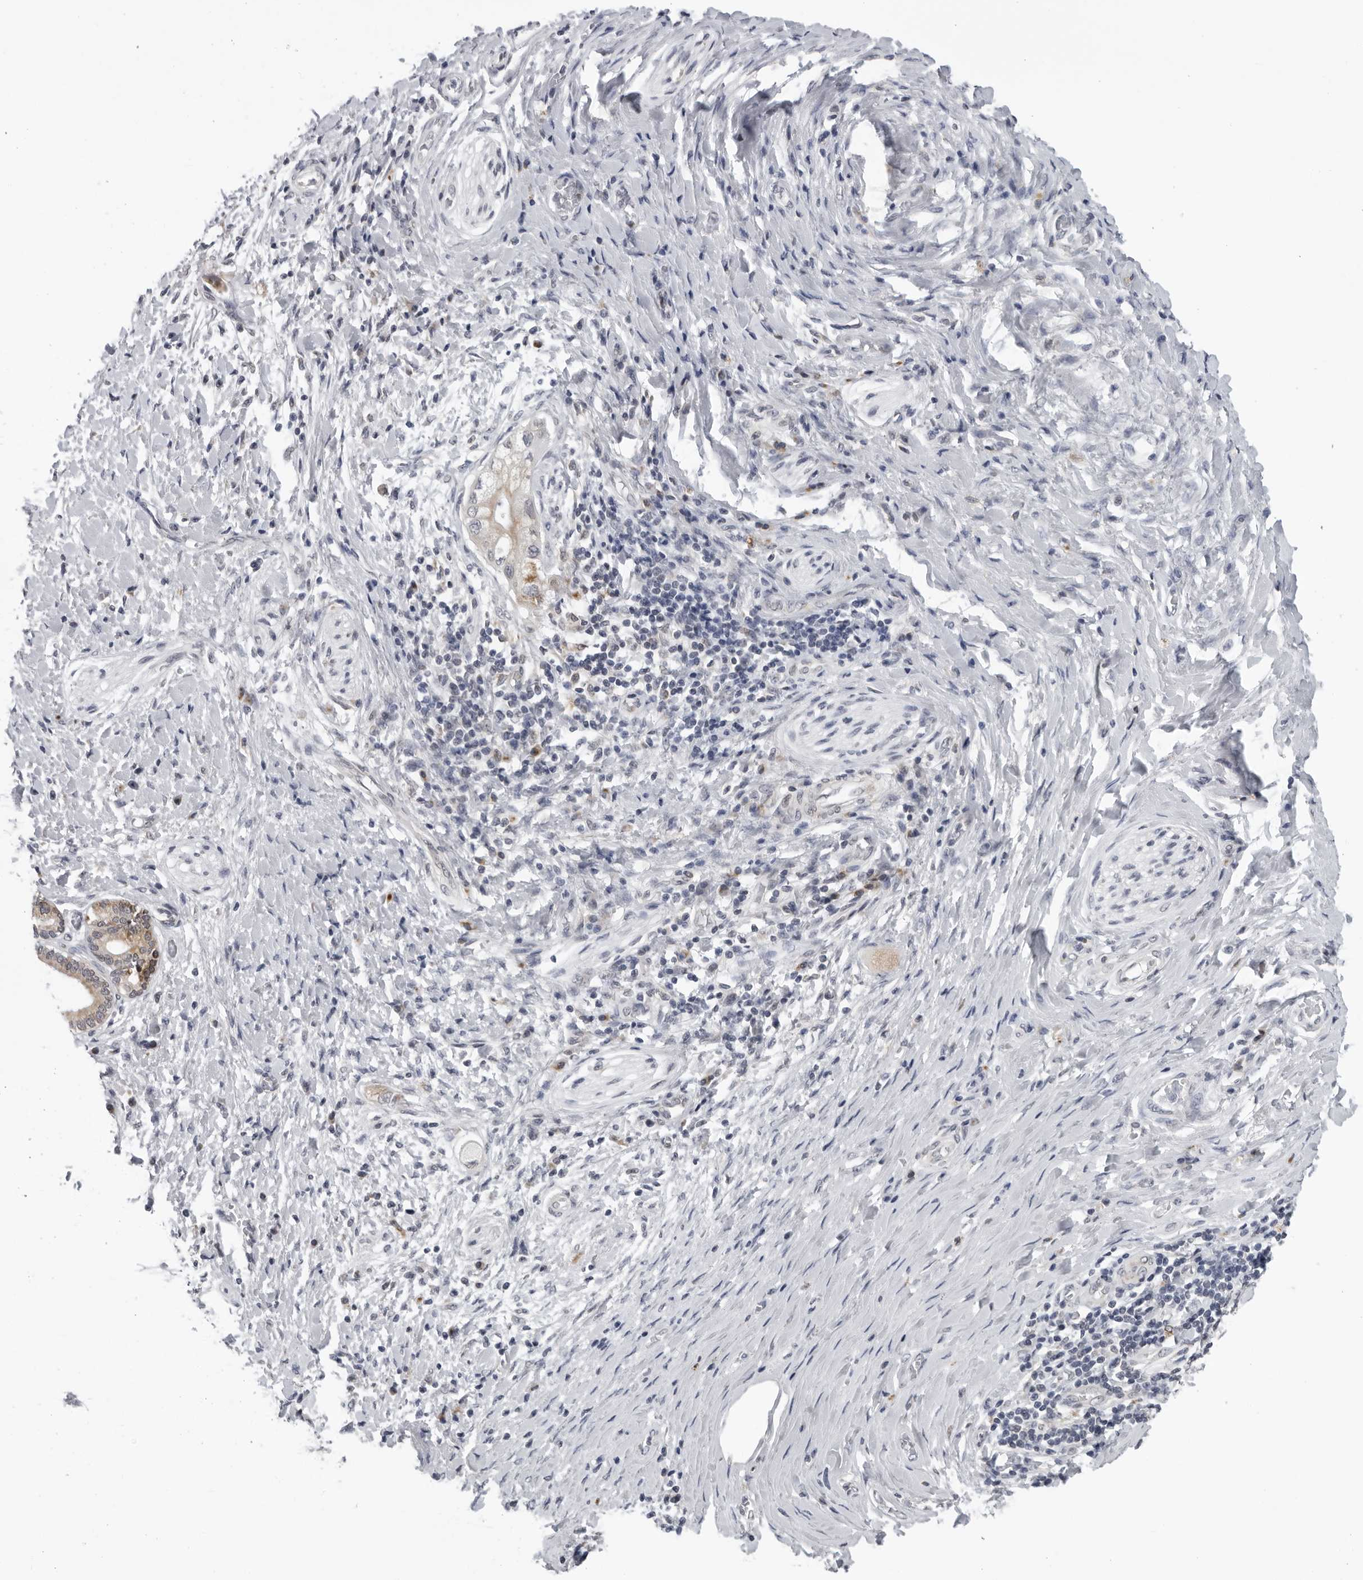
{"staining": {"intensity": "negative", "quantity": "none", "location": "none"}, "tissue": "pancreatic cancer", "cell_type": "Tumor cells", "image_type": "cancer", "snomed": [{"axis": "morphology", "description": "Adenocarcinoma, NOS"}, {"axis": "topography", "description": "Pancreas"}], "caption": "This is a histopathology image of IHC staining of pancreatic cancer (adenocarcinoma), which shows no staining in tumor cells.", "gene": "CPT2", "patient": {"sex": "male", "age": 58}}